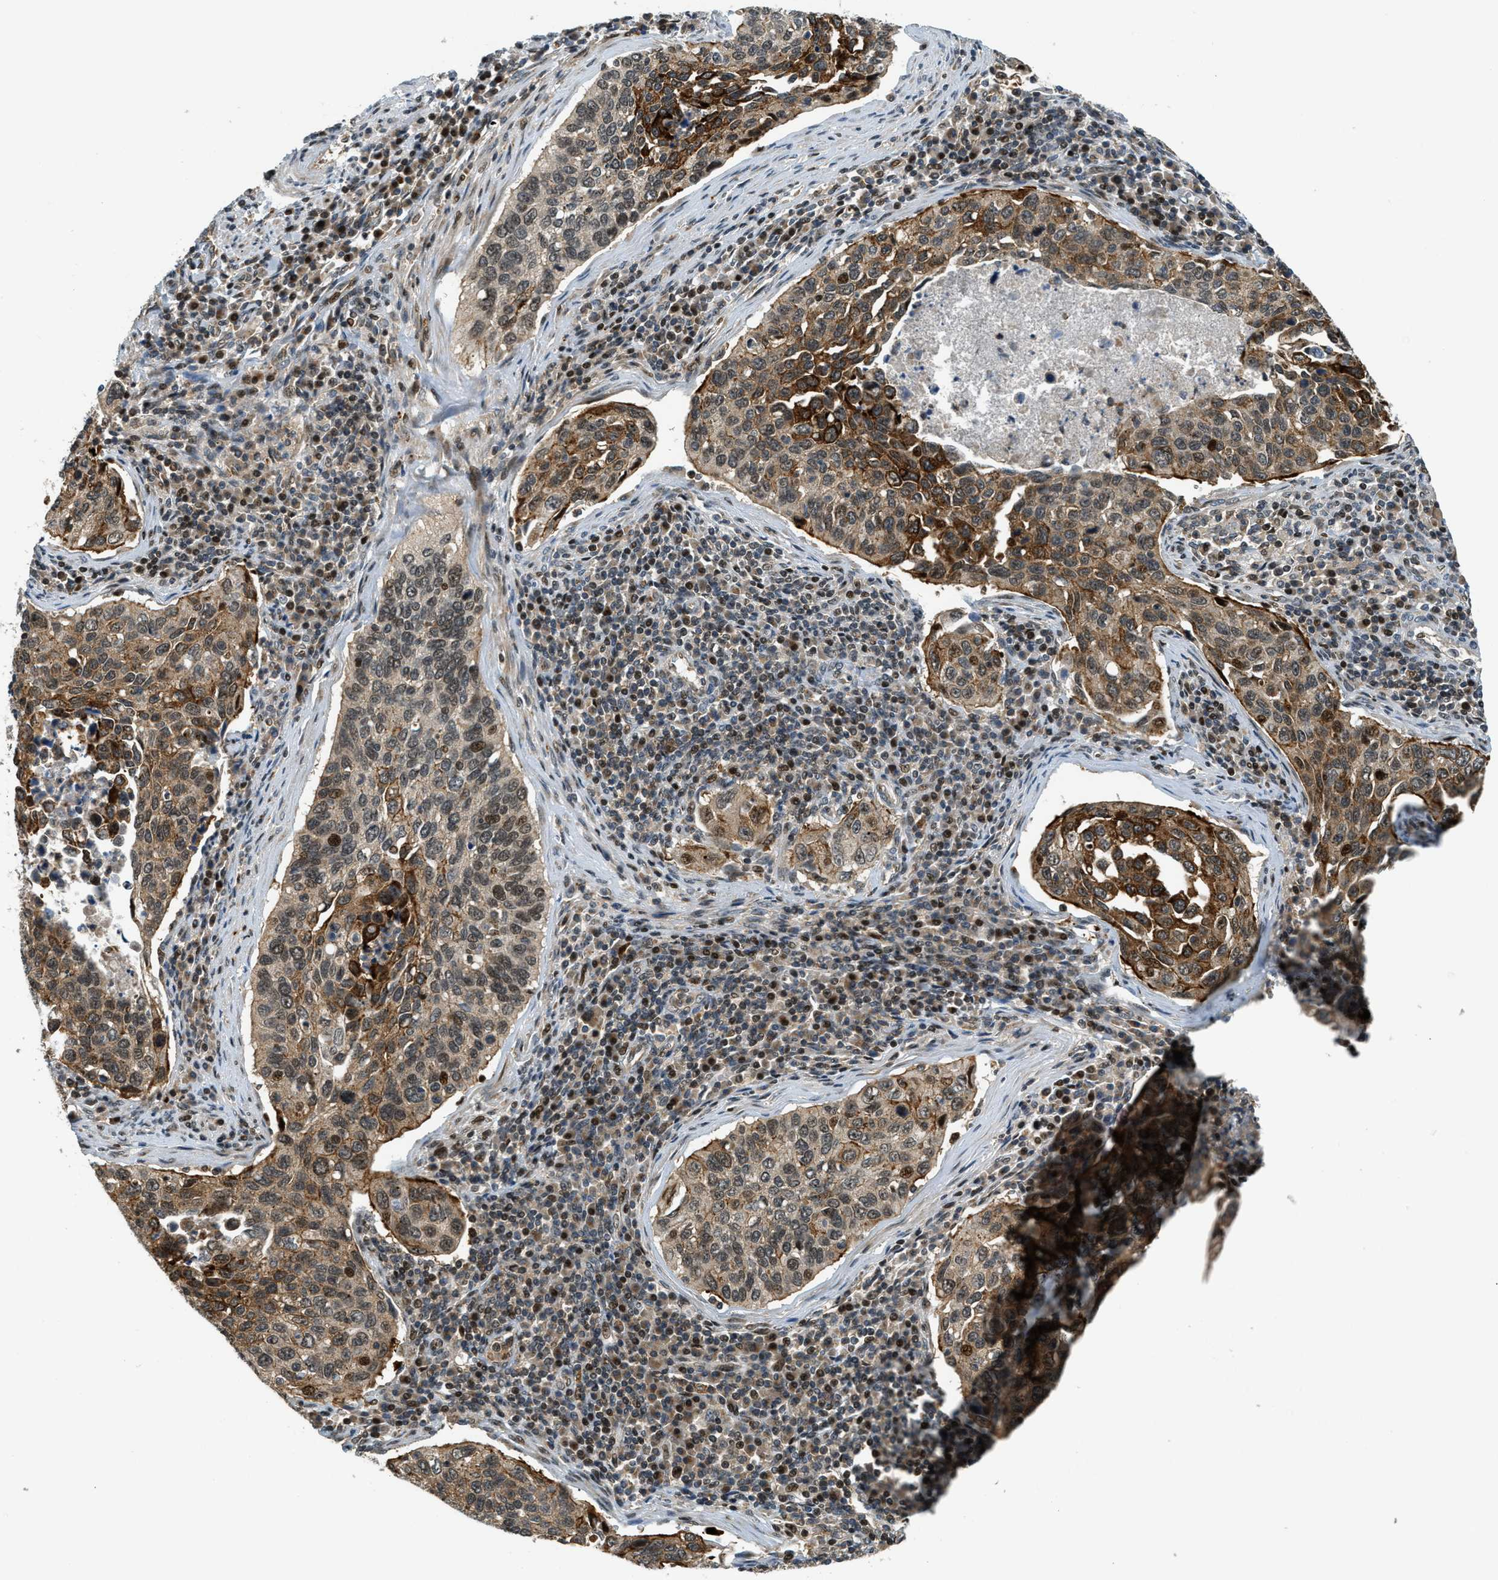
{"staining": {"intensity": "strong", "quantity": "<25%", "location": "cytoplasmic/membranous,nuclear"}, "tissue": "cervical cancer", "cell_type": "Tumor cells", "image_type": "cancer", "snomed": [{"axis": "morphology", "description": "Squamous cell carcinoma, NOS"}, {"axis": "topography", "description": "Cervix"}], "caption": "Immunohistochemistry of cervical cancer displays medium levels of strong cytoplasmic/membranous and nuclear expression in about <25% of tumor cells.", "gene": "TRAPPC14", "patient": {"sex": "female", "age": 53}}